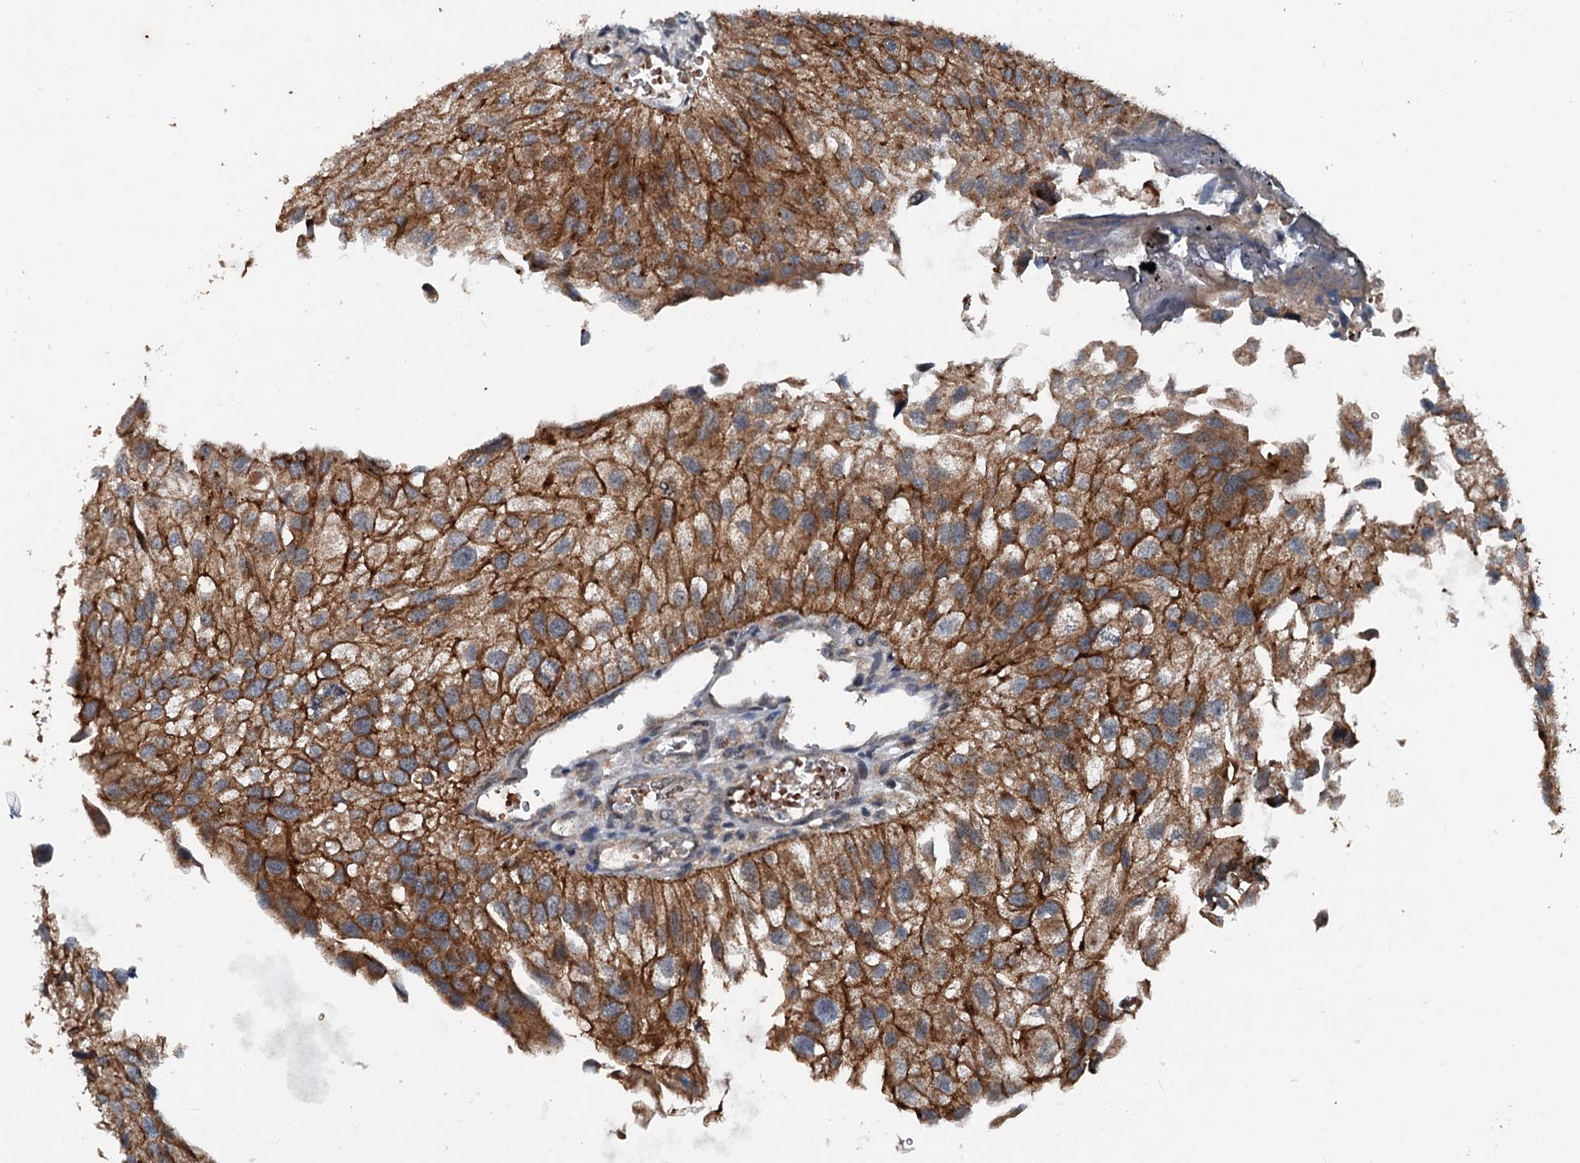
{"staining": {"intensity": "strong", "quantity": ">75%", "location": "cytoplasmic/membranous"}, "tissue": "urothelial cancer", "cell_type": "Tumor cells", "image_type": "cancer", "snomed": [{"axis": "morphology", "description": "Urothelial carcinoma, Low grade"}, {"axis": "topography", "description": "Urinary bladder"}], "caption": "This is an image of immunohistochemistry (IHC) staining of urothelial cancer, which shows strong positivity in the cytoplasmic/membranous of tumor cells.", "gene": "N4BP2L2", "patient": {"sex": "female", "age": 89}}